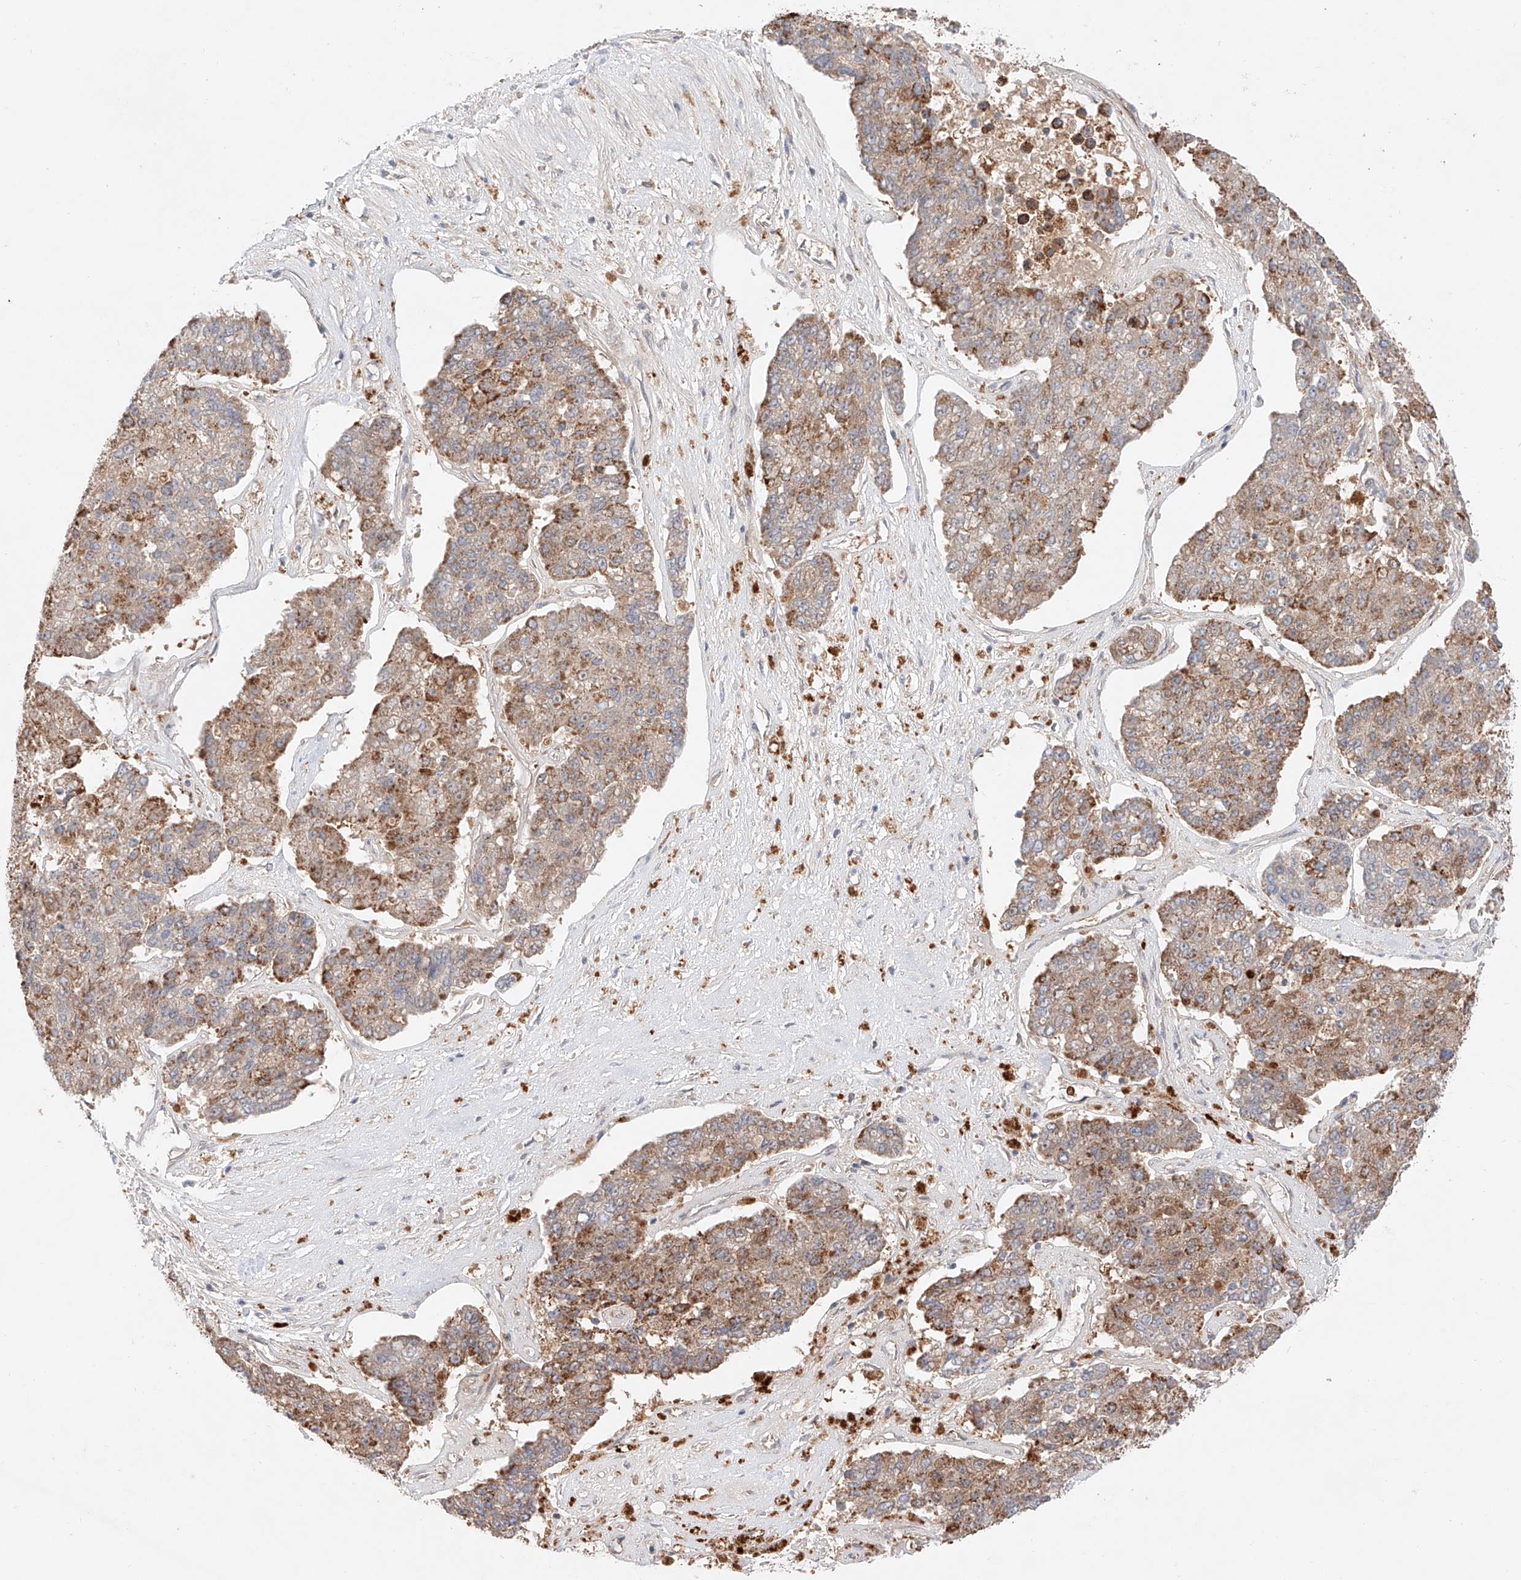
{"staining": {"intensity": "moderate", "quantity": "25%-75%", "location": "cytoplasmic/membranous"}, "tissue": "pancreatic cancer", "cell_type": "Tumor cells", "image_type": "cancer", "snomed": [{"axis": "morphology", "description": "Adenocarcinoma, NOS"}, {"axis": "topography", "description": "Pancreas"}], "caption": "DAB immunohistochemical staining of human adenocarcinoma (pancreatic) demonstrates moderate cytoplasmic/membranous protein staining in approximately 25%-75% of tumor cells.", "gene": "GCNT1", "patient": {"sex": "male", "age": 50}}